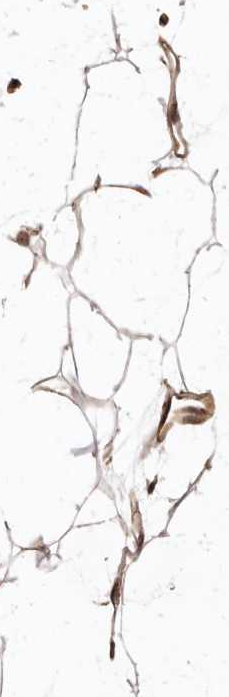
{"staining": {"intensity": "weak", "quantity": ">75%", "location": "cytoplasmic/membranous"}, "tissue": "adipose tissue", "cell_type": "Adipocytes", "image_type": "normal", "snomed": [{"axis": "morphology", "description": "Normal tissue, NOS"}, {"axis": "topography", "description": "Breast"}], "caption": "Immunohistochemical staining of unremarkable human adipose tissue displays >75% levels of weak cytoplasmic/membranous protein expression in approximately >75% of adipocytes.", "gene": "MAPK1", "patient": {"sex": "female", "age": 23}}